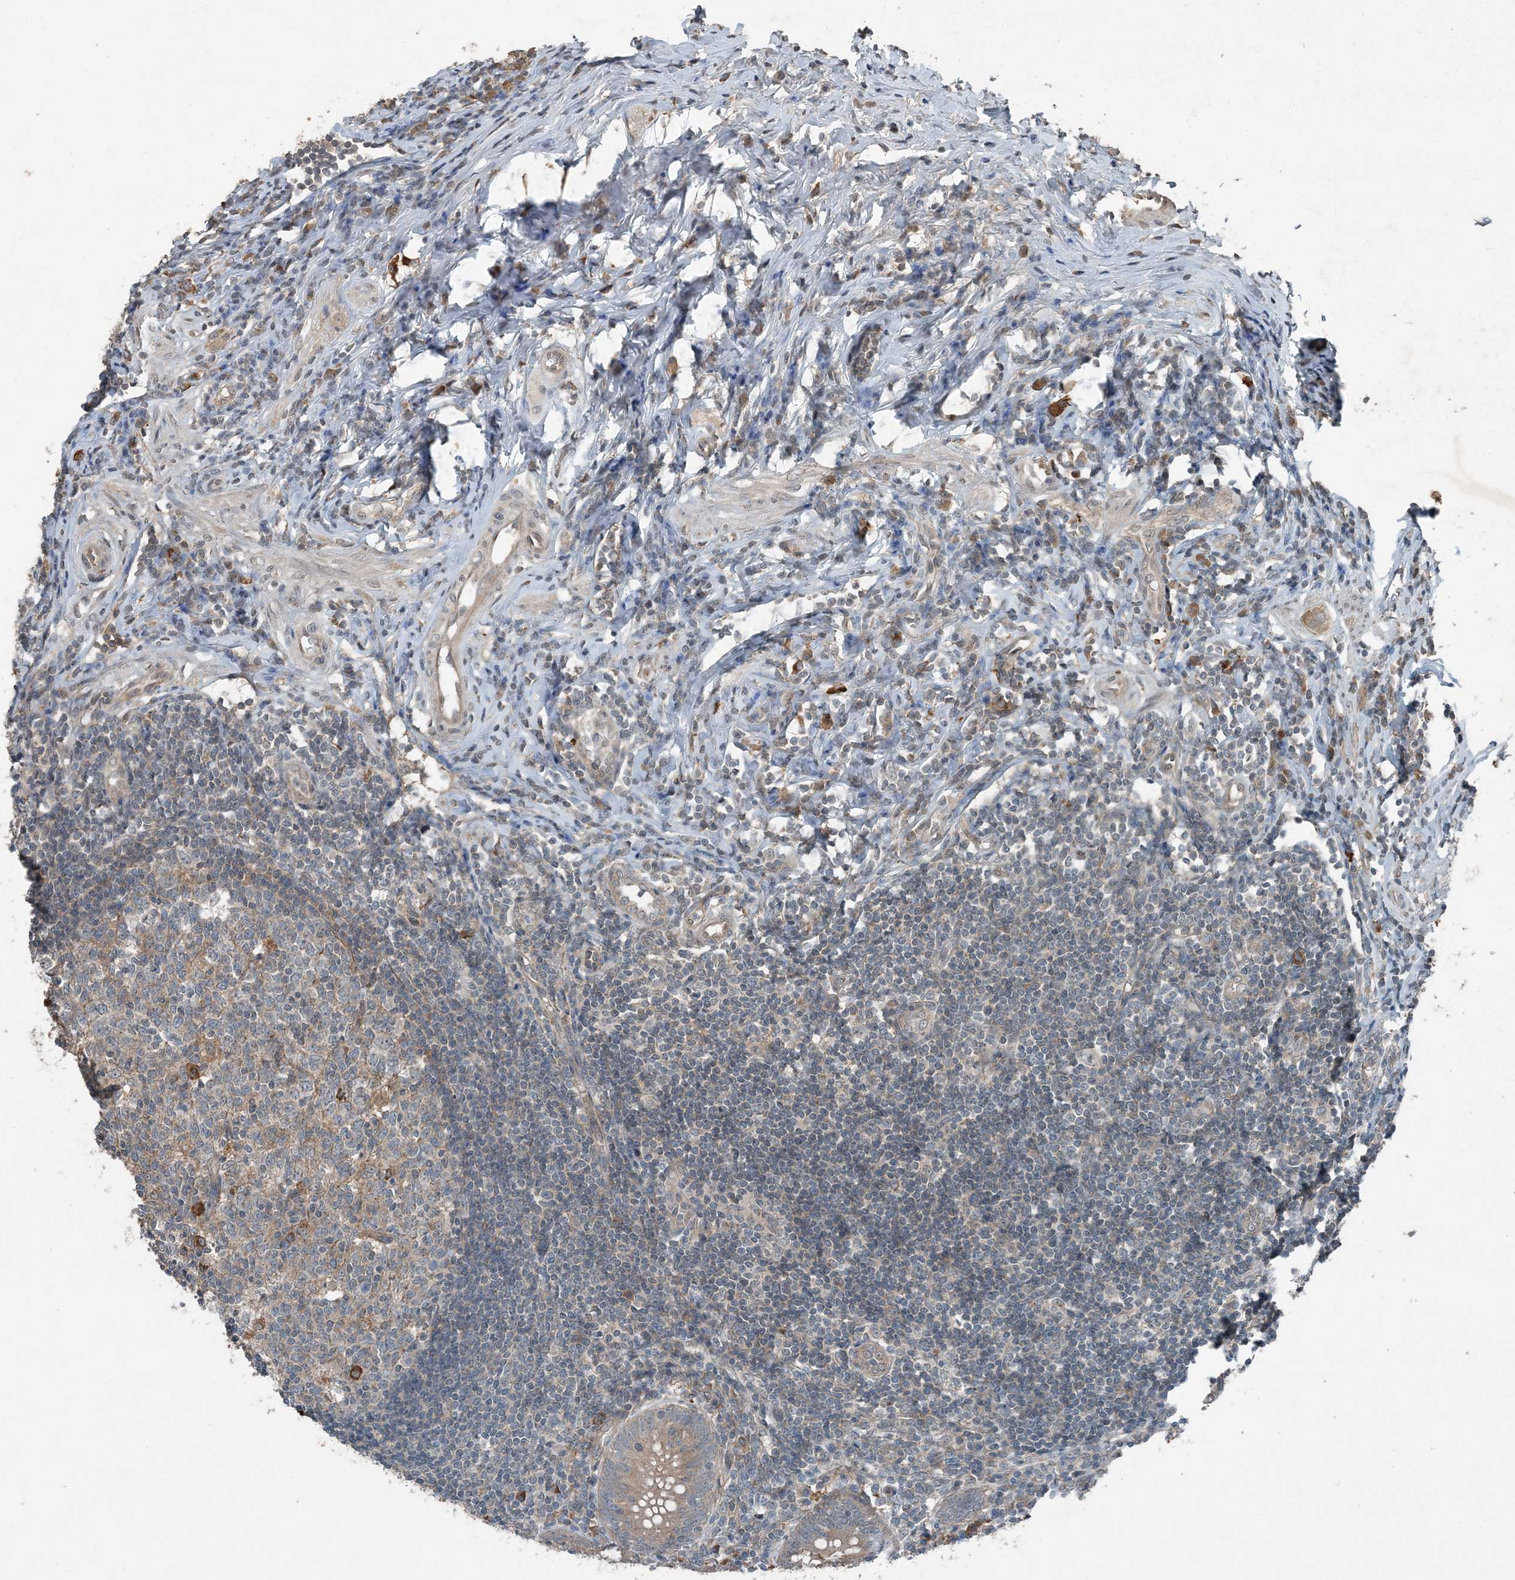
{"staining": {"intensity": "weak", "quantity": ">75%", "location": "cytoplasmic/membranous"}, "tissue": "appendix", "cell_type": "Glandular cells", "image_type": "normal", "snomed": [{"axis": "morphology", "description": "Normal tissue, NOS"}, {"axis": "topography", "description": "Appendix"}], "caption": "Immunohistochemistry image of normal appendix: human appendix stained using immunohistochemistry (IHC) demonstrates low levels of weak protein expression localized specifically in the cytoplasmic/membranous of glandular cells, appearing as a cytoplasmic/membranous brown color.", "gene": "MDN1", "patient": {"sex": "female", "age": 54}}